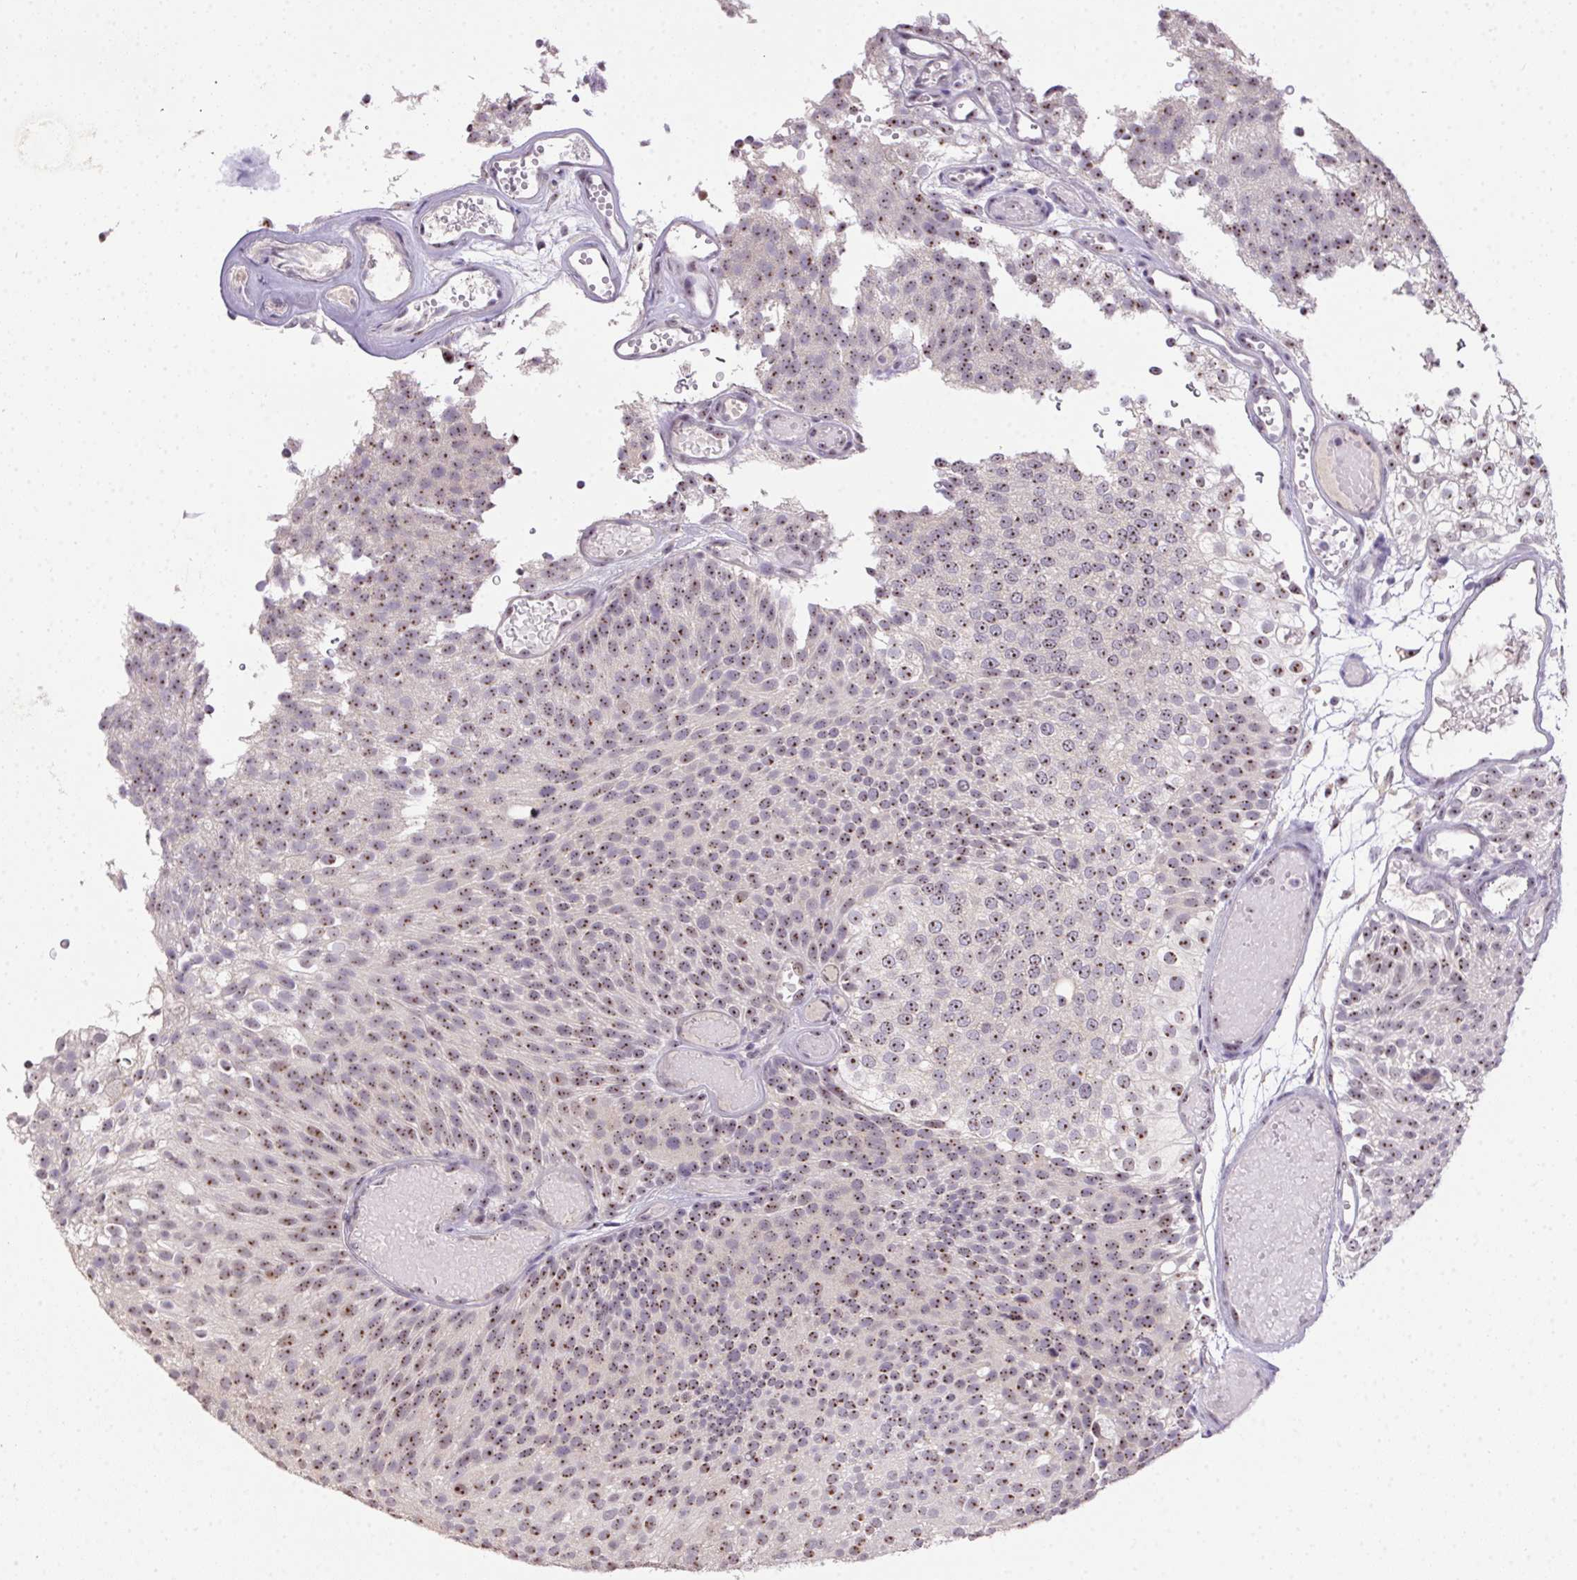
{"staining": {"intensity": "weak", "quantity": ">75%", "location": "nuclear"}, "tissue": "urothelial cancer", "cell_type": "Tumor cells", "image_type": "cancer", "snomed": [{"axis": "morphology", "description": "Urothelial carcinoma, Low grade"}, {"axis": "topography", "description": "Urinary bladder"}], "caption": "Immunohistochemistry (IHC) histopathology image of neoplastic tissue: urothelial carcinoma (low-grade) stained using immunohistochemistry (IHC) demonstrates low levels of weak protein expression localized specifically in the nuclear of tumor cells, appearing as a nuclear brown color.", "gene": "BATF2", "patient": {"sex": "male", "age": 78}}